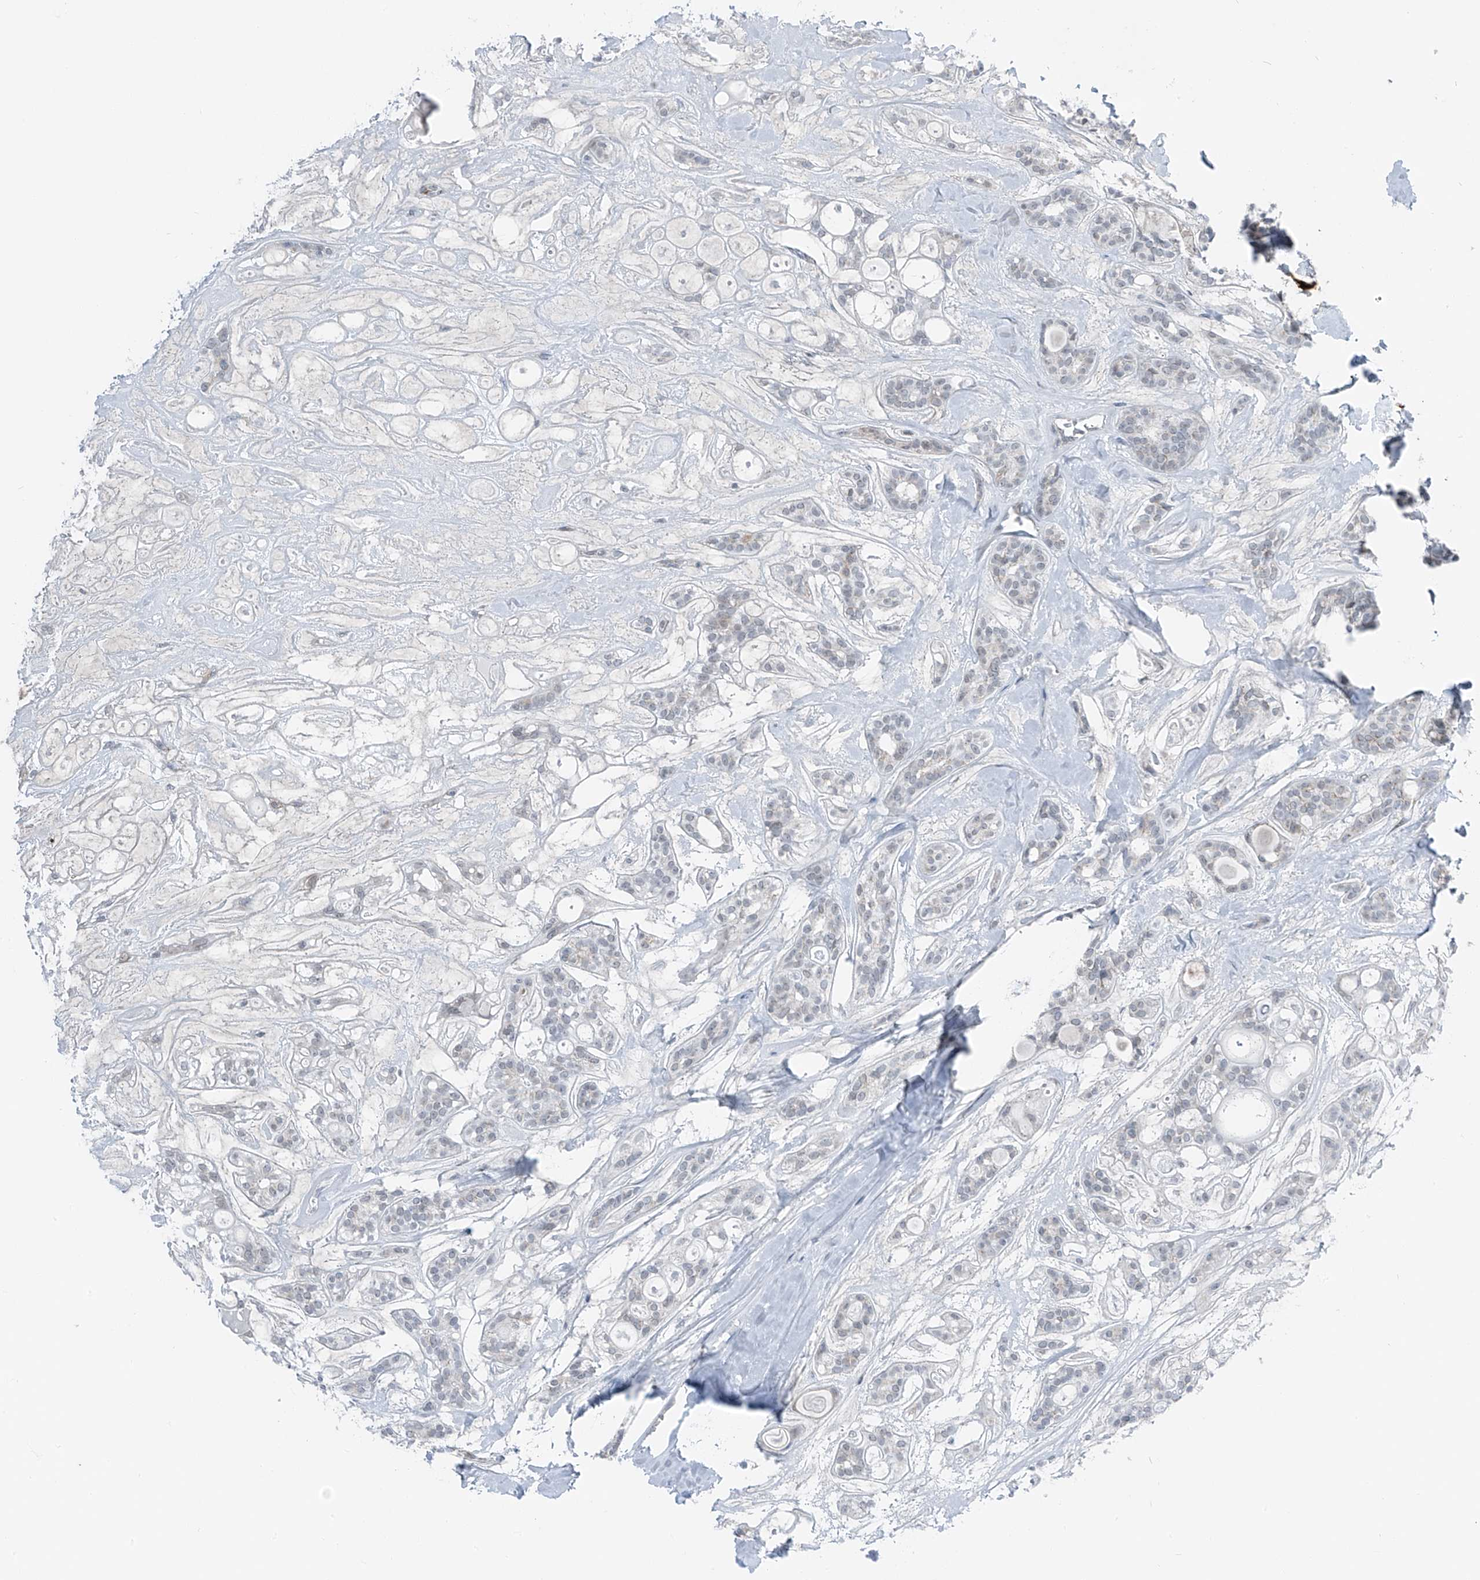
{"staining": {"intensity": "negative", "quantity": "none", "location": "none"}, "tissue": "head and neck cancer", "cell_type": "Tumor cells", "image_type": "cancer", "snomed": [{"axis": "morphology", "description": "Adenocarcinoma, NOS"}, {"axis": "topography", "description": "Head-Neck"}], "caption": "Micrograph shows no significant protein positivity in tumor cells of head and neck cancer.", "gene": "DYRK1B", "patient": {"sex": "male", "age": 66}}